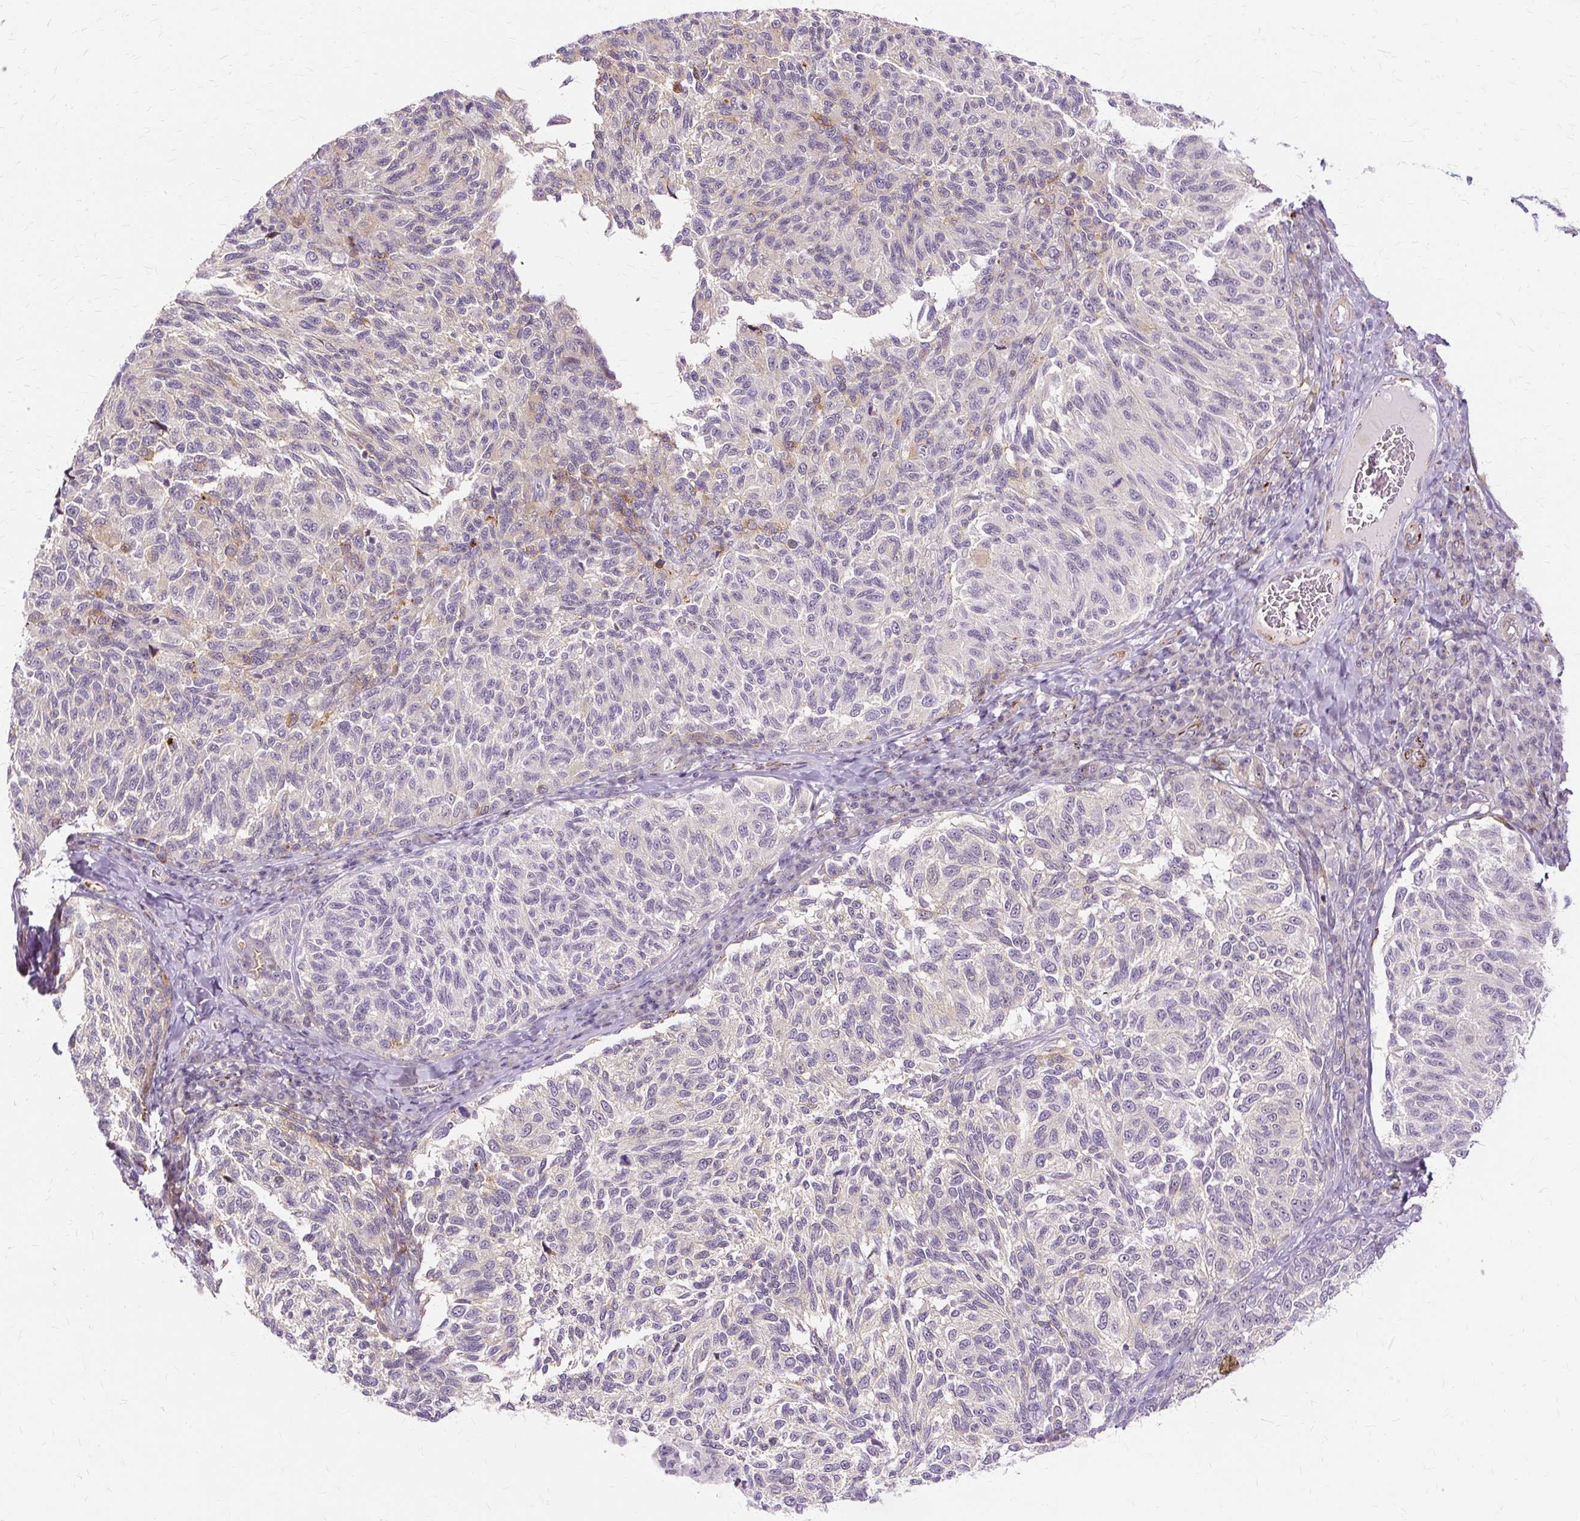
{"staining": {"intensity": "negative", "quantity": "none", "location": "none"}, "tissue": "melanoma", "cell_type": "Tumor cells", "image_type": "cancer", "snomed": [{"axis": "morphology", "description": "Malignant melanoma, NOS"}, {"axis": "topography", "description": "Skin"}], "caption": "Malignant melanoma stained for a protein using immunohistochemistry (IHC) shows no positivity tumor cells.", "gene": "MMACHC", "patient": {"sex": "female", "age": 73}}